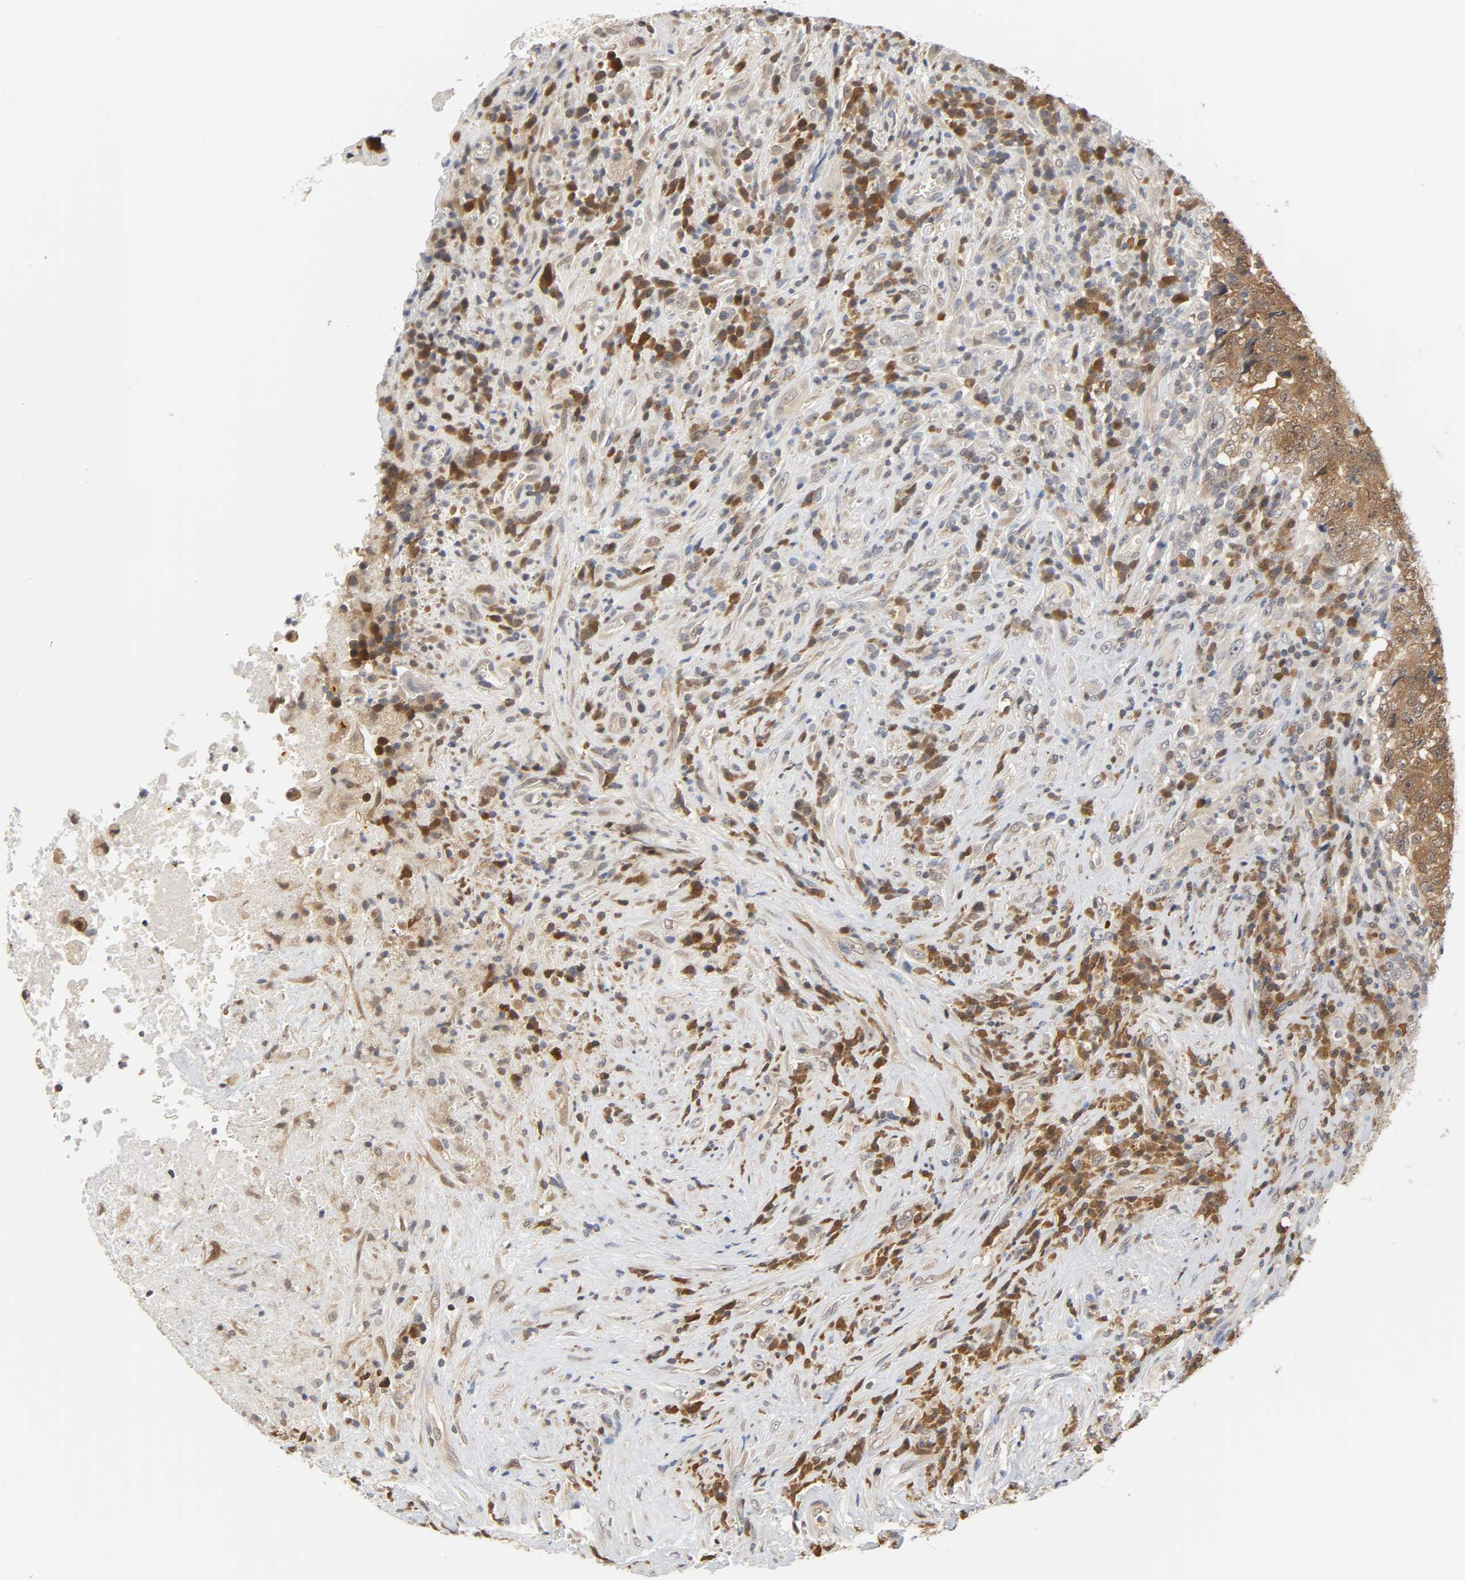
{"staining": {"intensity": "moderate", "quantity": ">75%", "location": "cytoplasmic/membranous"}, "tissue": "testis cancer", "cell_type": "Tumor cells", "image_type": "cancer", "snomed": [{"axis": "morphology", "description": "Necrosis, NOS"}, {"axis": "morphology", "description": "Carcinoma, Embryonal, NOS"}, {"axis": "topography", "description": "Testis"}], "caption": "The micrograph reveals staining of testis embryonal carcinoma, revealing moderate cytoplasmic/membranous protein positivity (brown color) within tumor cells.", "gene": "MIF", "patient": {"sex": "male", "age": 19}}